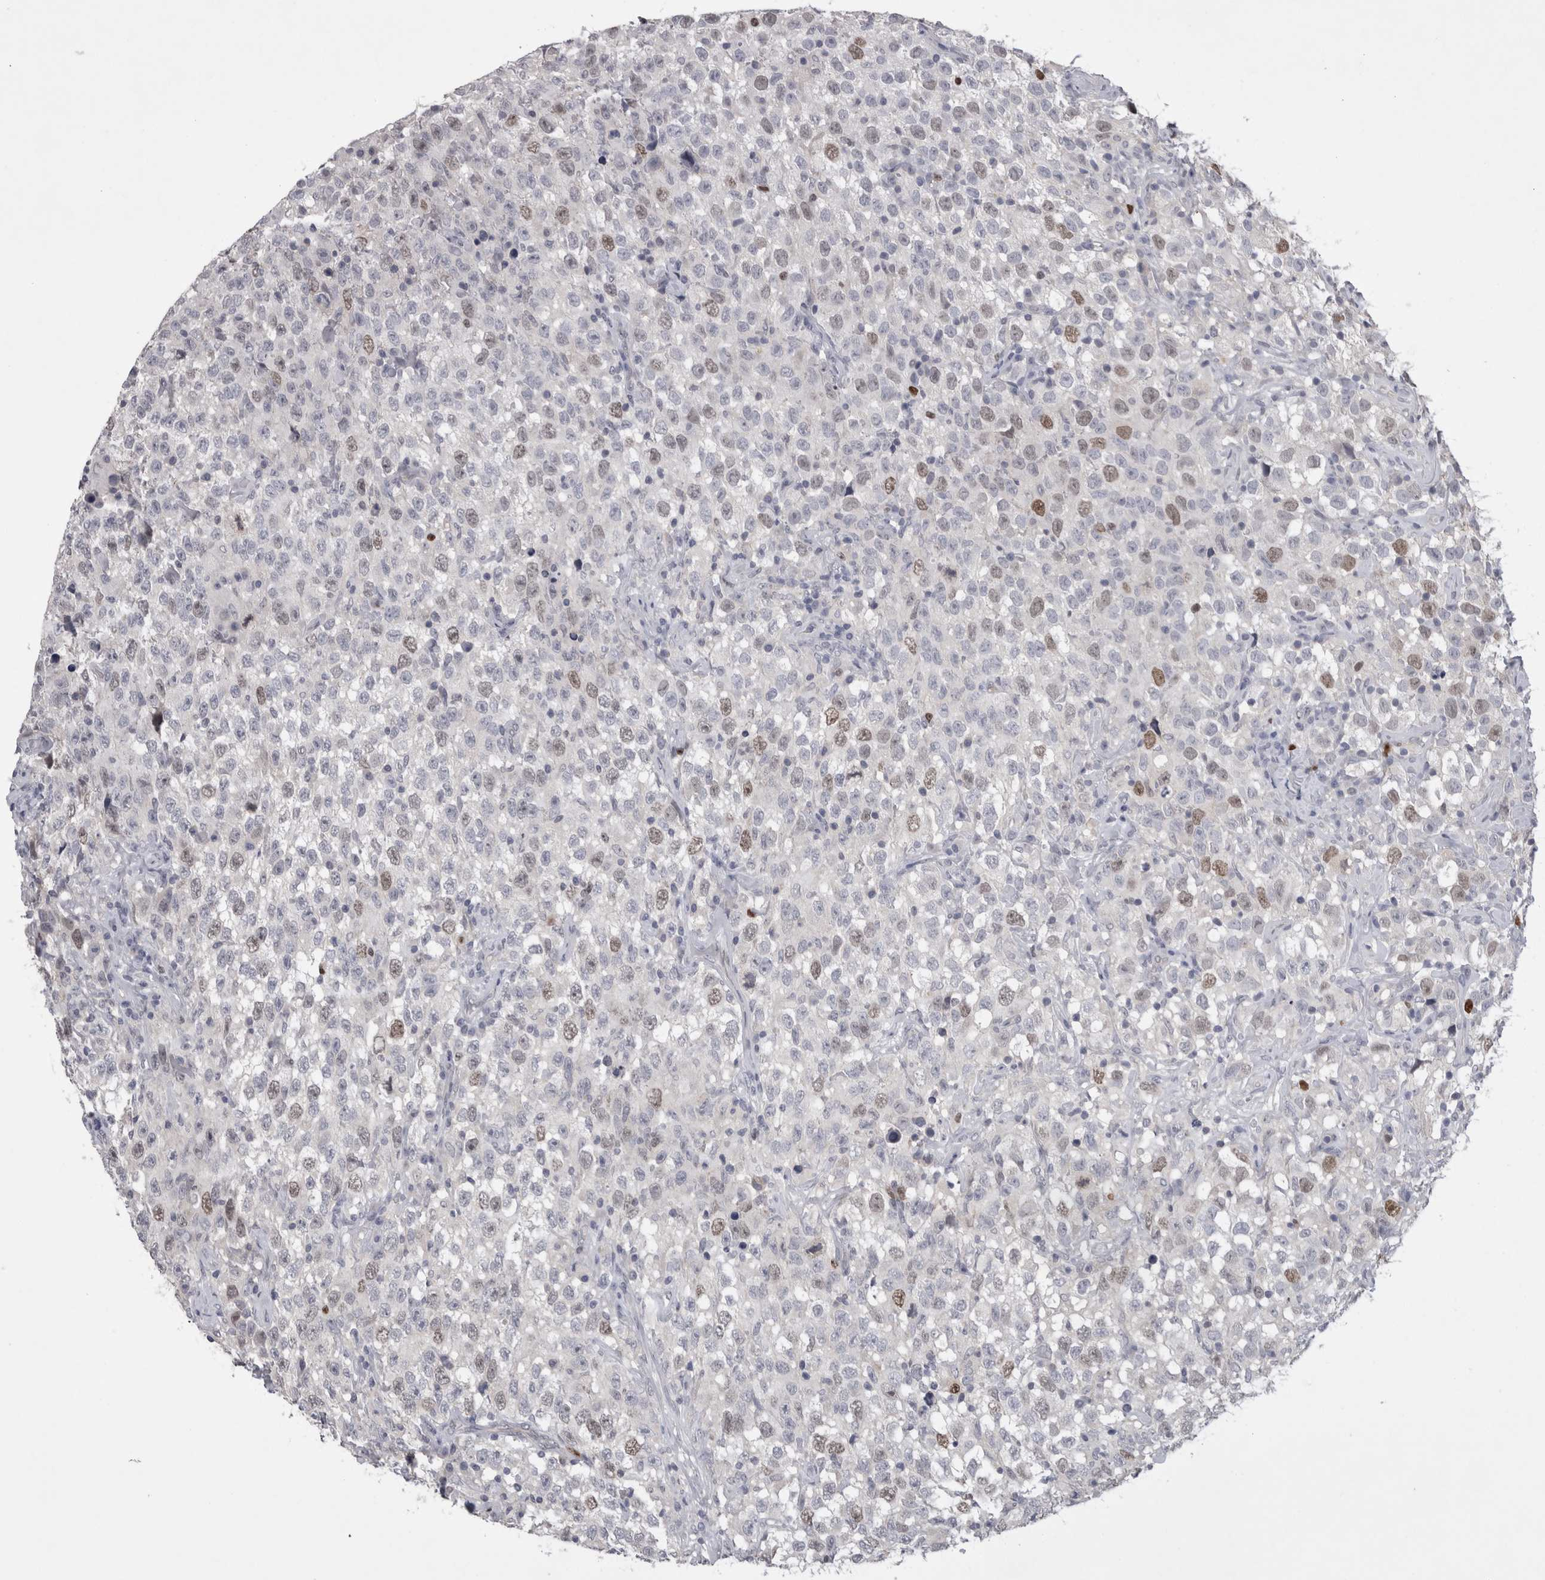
{"staining": {"intensity": "moderate", "quantity": "<25%", "location": "nuclear"}, "tissue": "testis cancer", "cell_type": "Tumor cells", "image_type": "cancer", "snomed": [{"axis": "morphology", "description": "Seminoma, NOS"}, {"axis": "topography", "description": "Testis"}], "caption": "Testis cancer was stained to show a protein in brown. There is low levels of moderate nuclear staining in approximately <25% of tumor cells. (DAB = brown stain, brightfield microscopy at high magnification).", "gene": "KIF18B", "patient": {"sex": "male", "age": 41}}